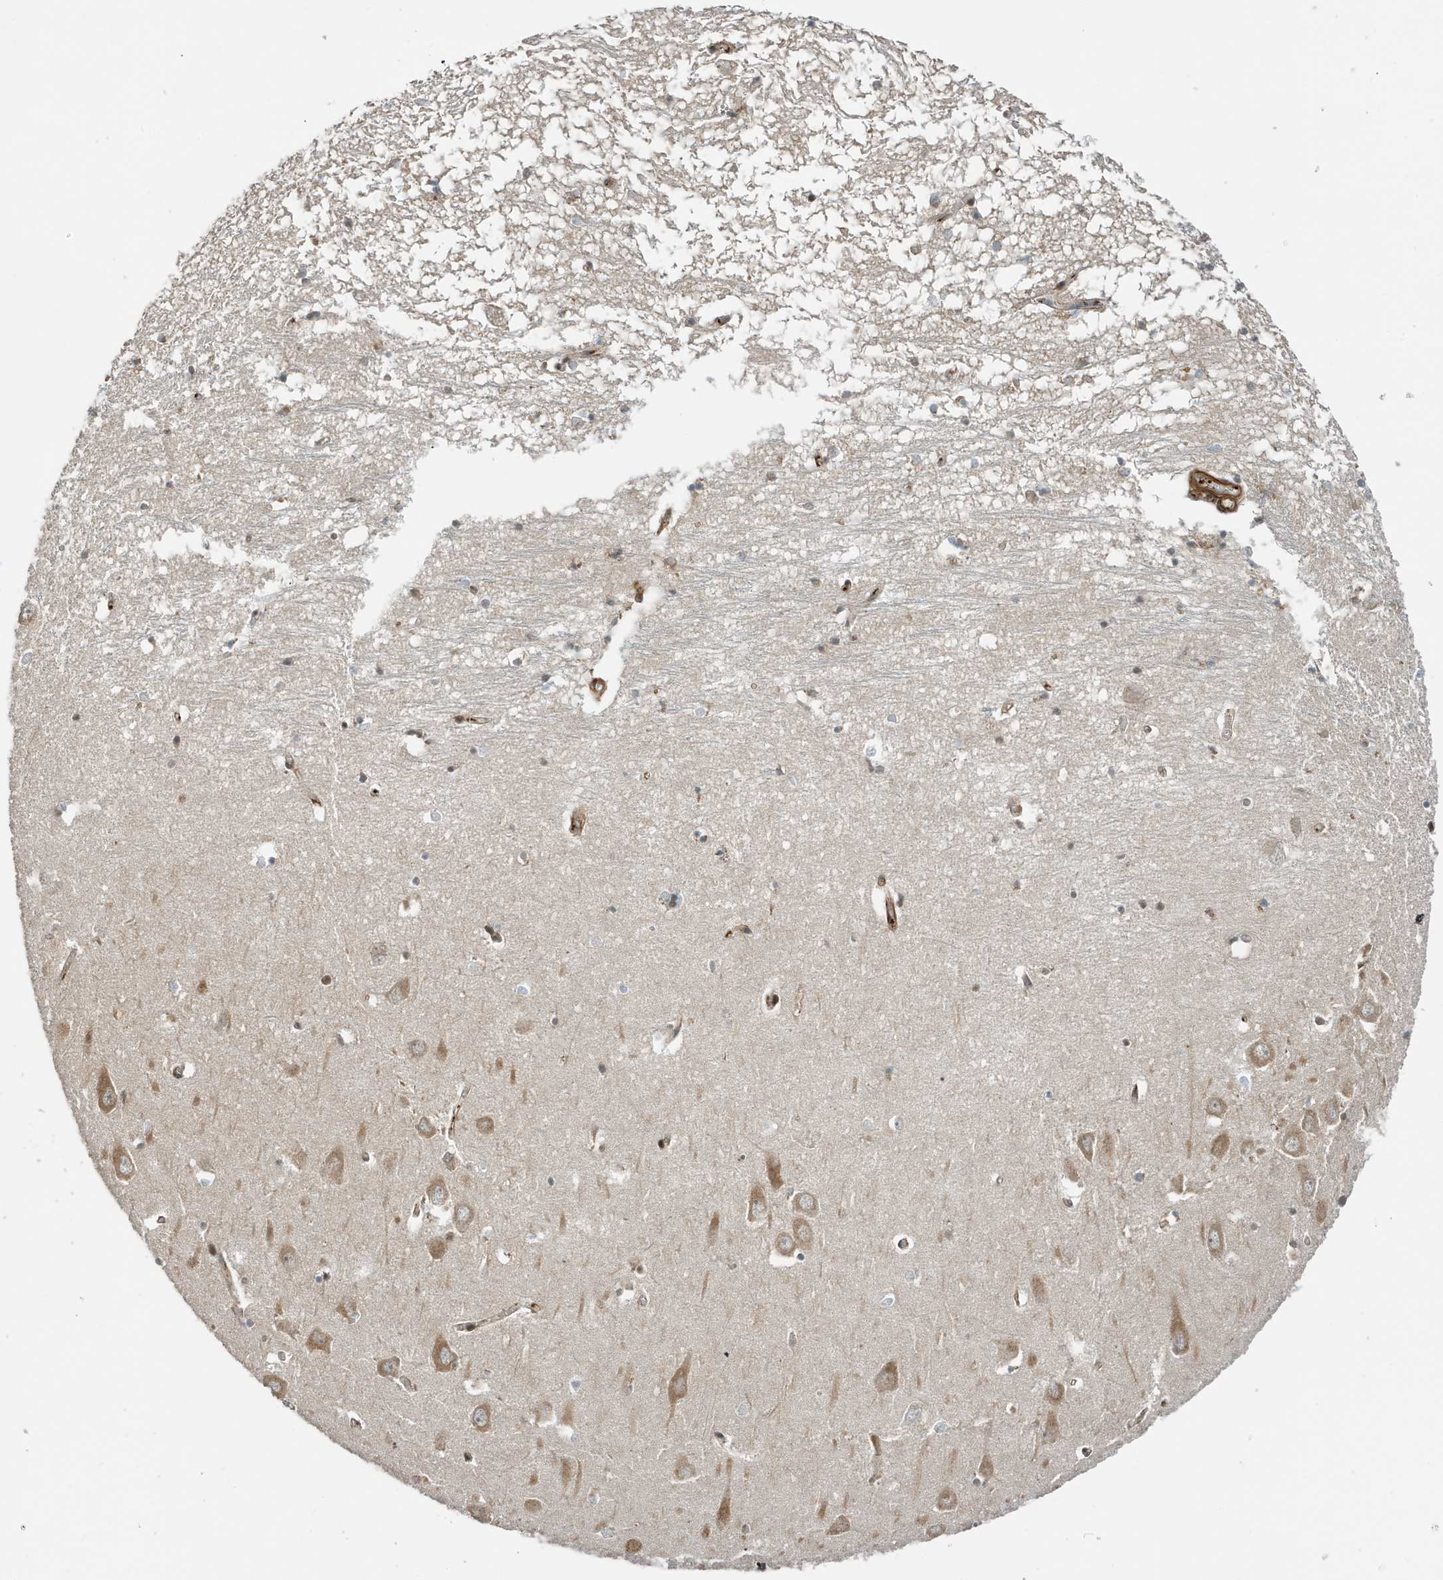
{"staining": {"intensity": "weak", "quantity": "25%-75%", "location": "cytoplasmic/membranous"}, "tissue": "hippocampus", "cell_type": "Glial cells", "image_type": "normal", "snomed": [{"axis": "morphology", "description": "Normal tissue, NOS"}, {"axis": "topography", "description": "Hippocampus"}], "caption": "Brown immunohistochemical staining in normal human hippocampus exhibits weak cytoplasmic/membranous positivity in approximately 25%-75% of glial cells. The staining was performed using DAB (3,3'-diaminobenzidine) to visualize the protein expression in brown, while the nuclei were stained in blue with hematoxylin (Magnification: 20x).", "gene": "MAST3", "patient": {"sex": "male", "age": 70}}